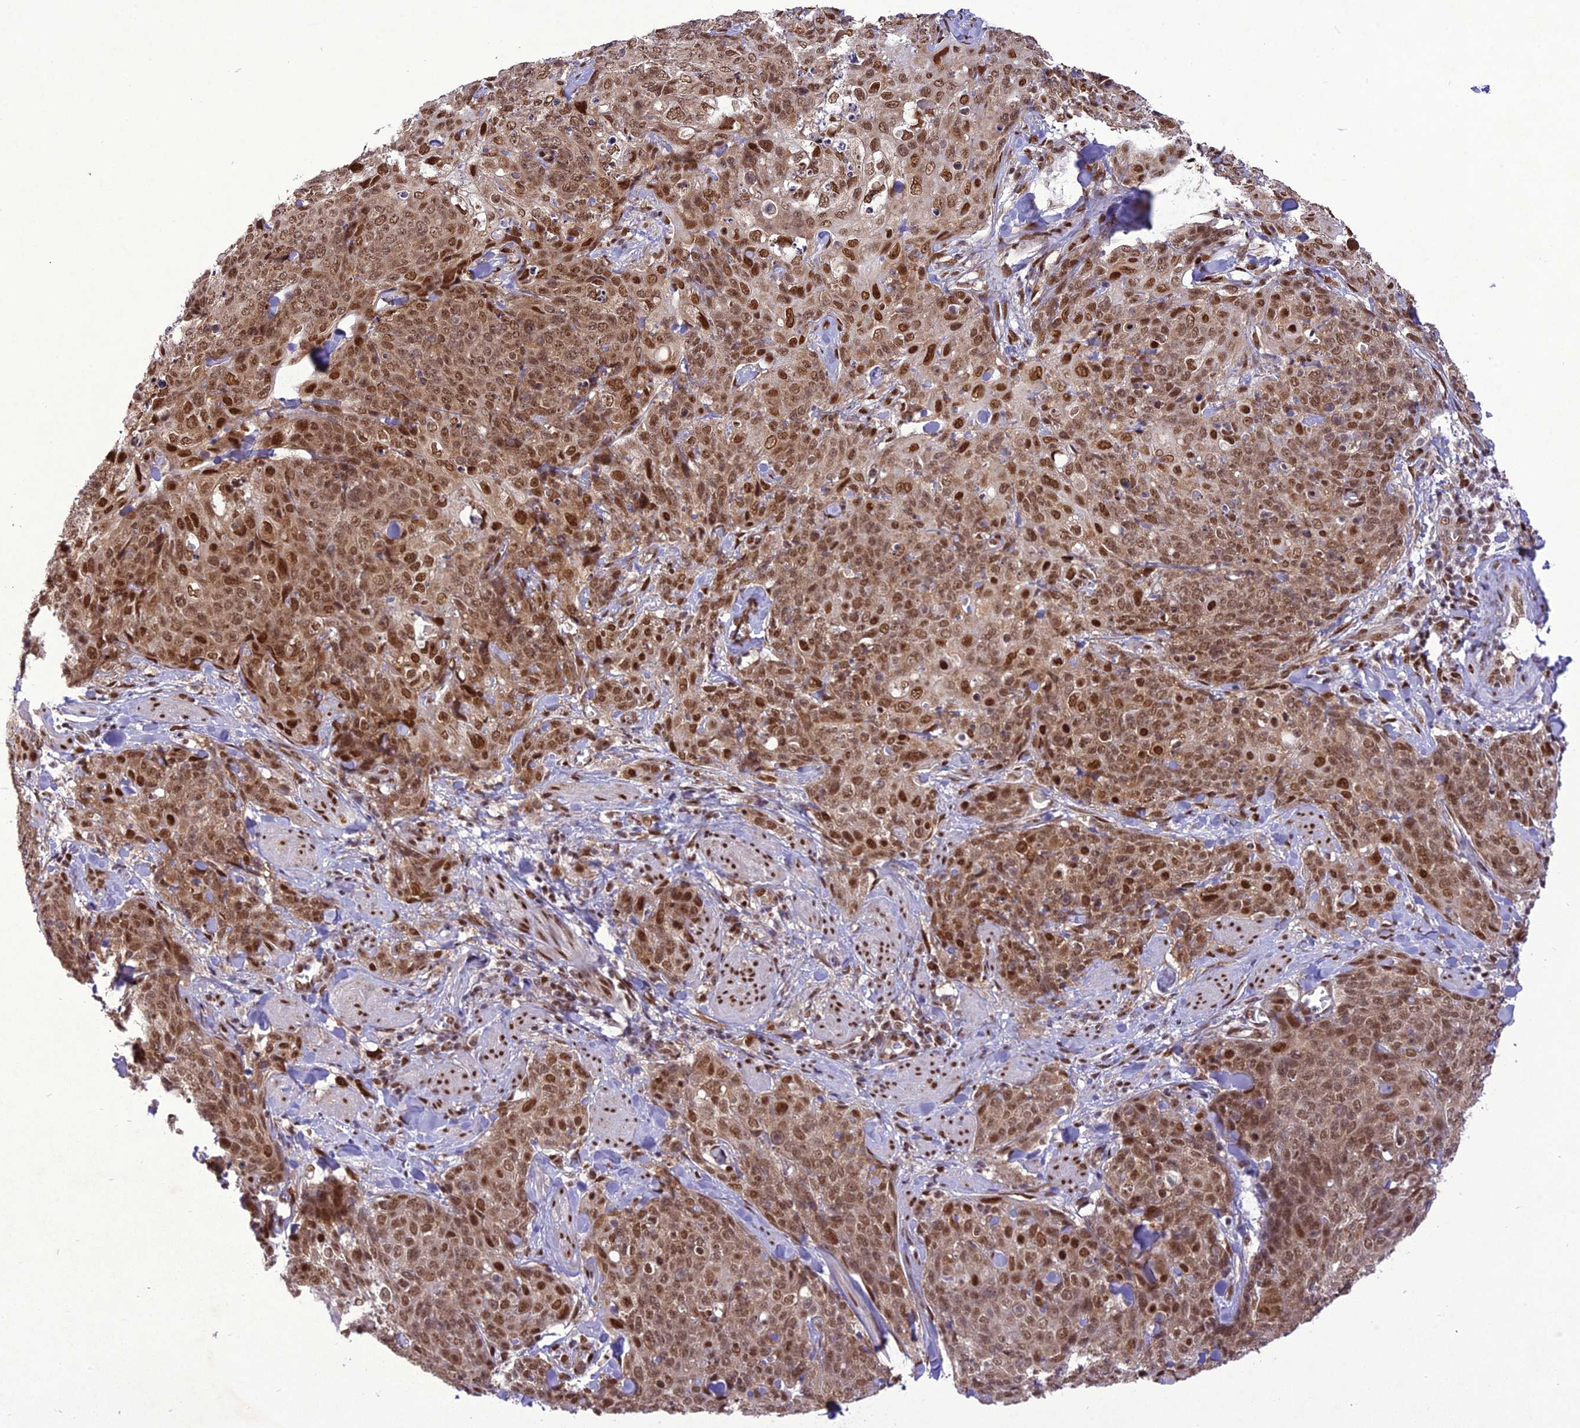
{"staining": {"intensity": "moderate", "quantity": ">75%", "location": "nuclear"}, "tissue": "skin cancer", "cell_type": "Tumor cells", "image_type": "cancer", "snomed": [{"axis": "morphology", "description": "Squamous cell carcinoma, NOS"}, {"axis": "topography", "description": "Skin"}, {"axis": "topography", "description": "Vulva"}], "caption": "The histopathology image reveals immunohistochemical staining of squamous cell carcinoma (skin). There is moderate nuclear positivity is identified in approximately >75% of tumor cells.", "gene": "DDX1", "patient": {"sex": "female", "age": 85}}